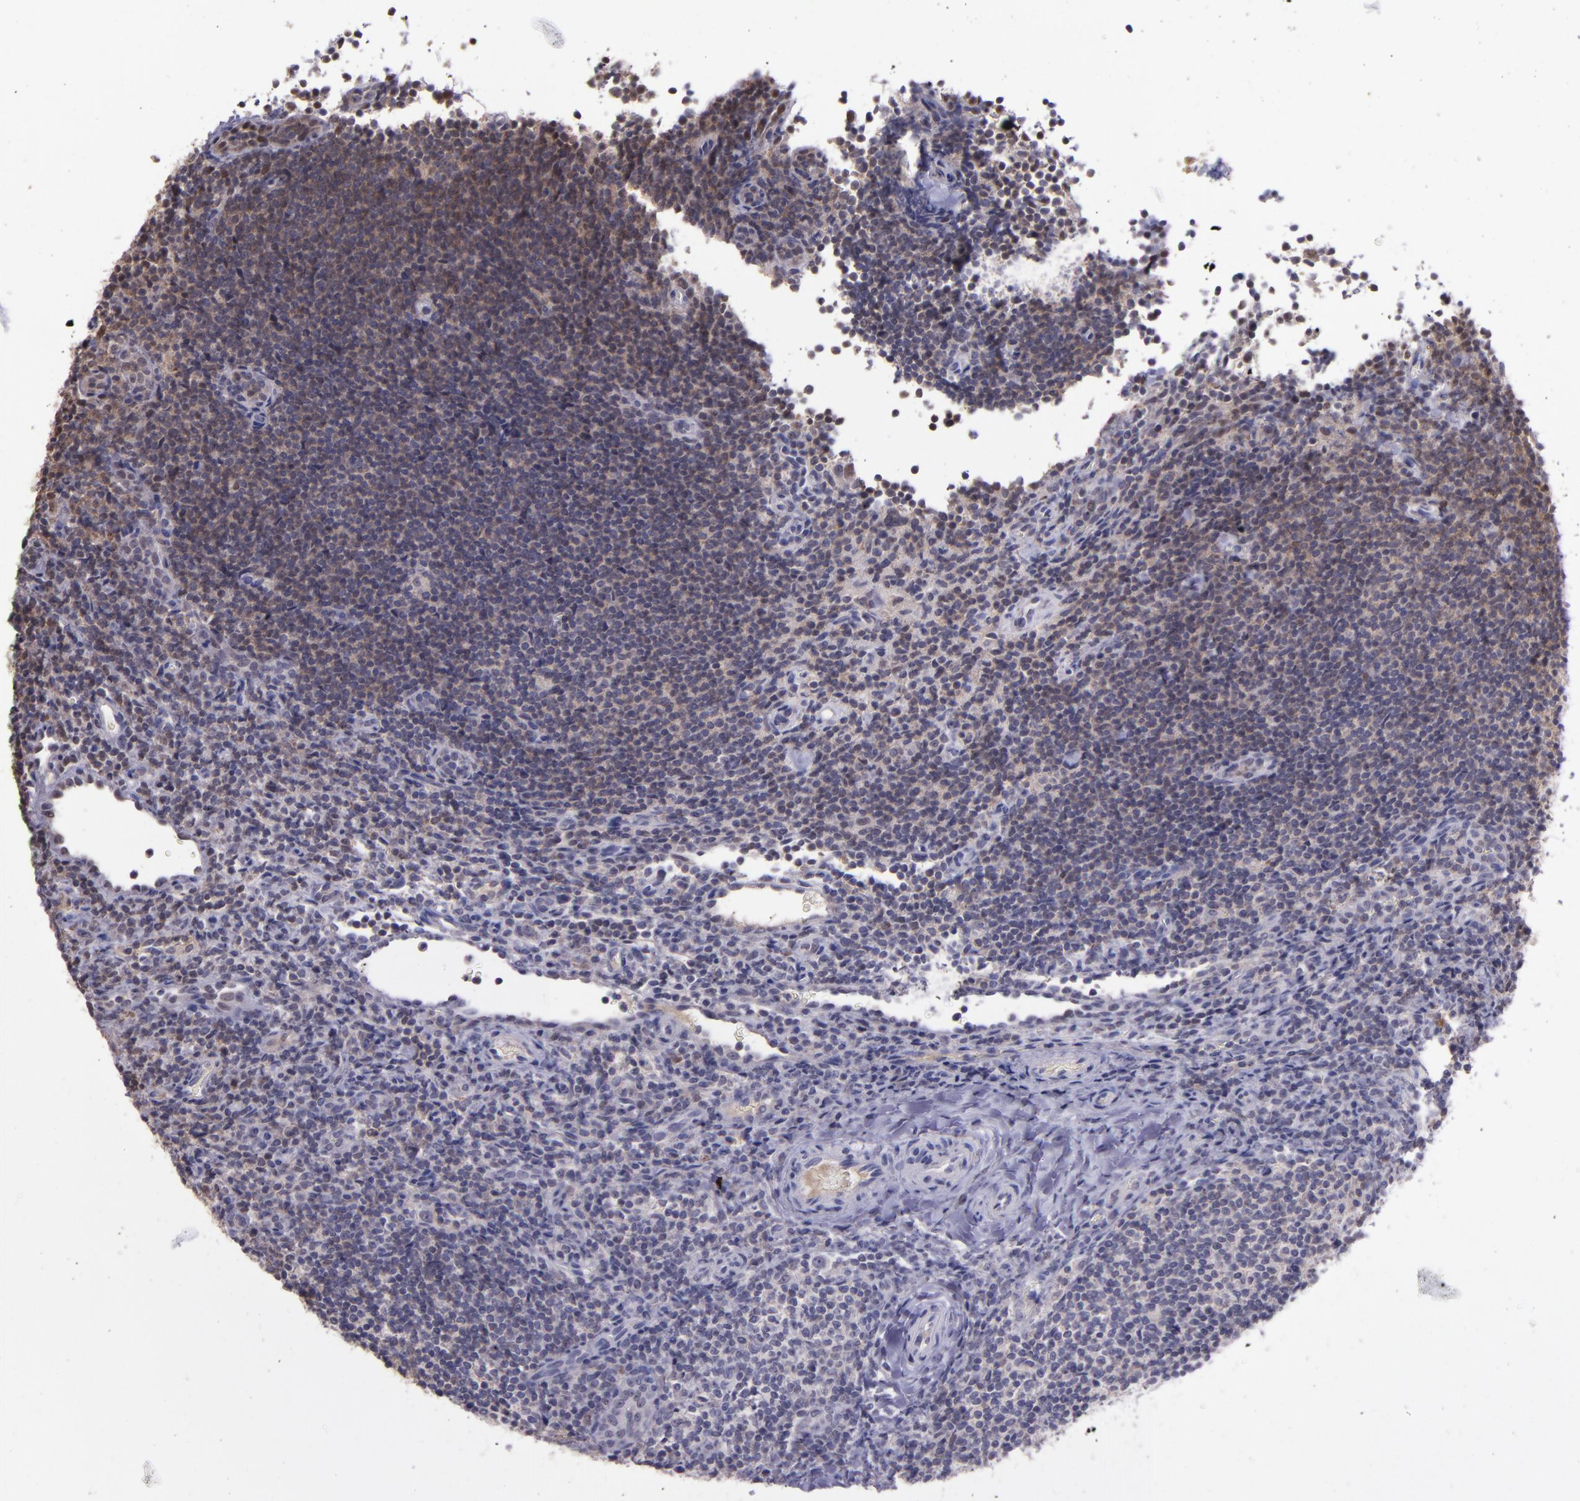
{"staining": {"intensity": "weak", "quantity": "<25%", "location": "cytoplasmic/membranous,nuclear"}, "tissue": "lymphoma", "cell_type": "Tumor cells", "image_type": "cancer", "snomed": [{"axis": "morphology", "description": "Malignant lymphoma, non-Hodgkin's type, Low grade"}, {"axis": "topography", "description": "Lymph node"}], "caption": "IHC of low-grade malignant lymphoma, non-Hodgkin's type reveals no positivity in tumor cells.", "gene": "SERPINF2", "patient": {"sex": "female", "age": 76}}